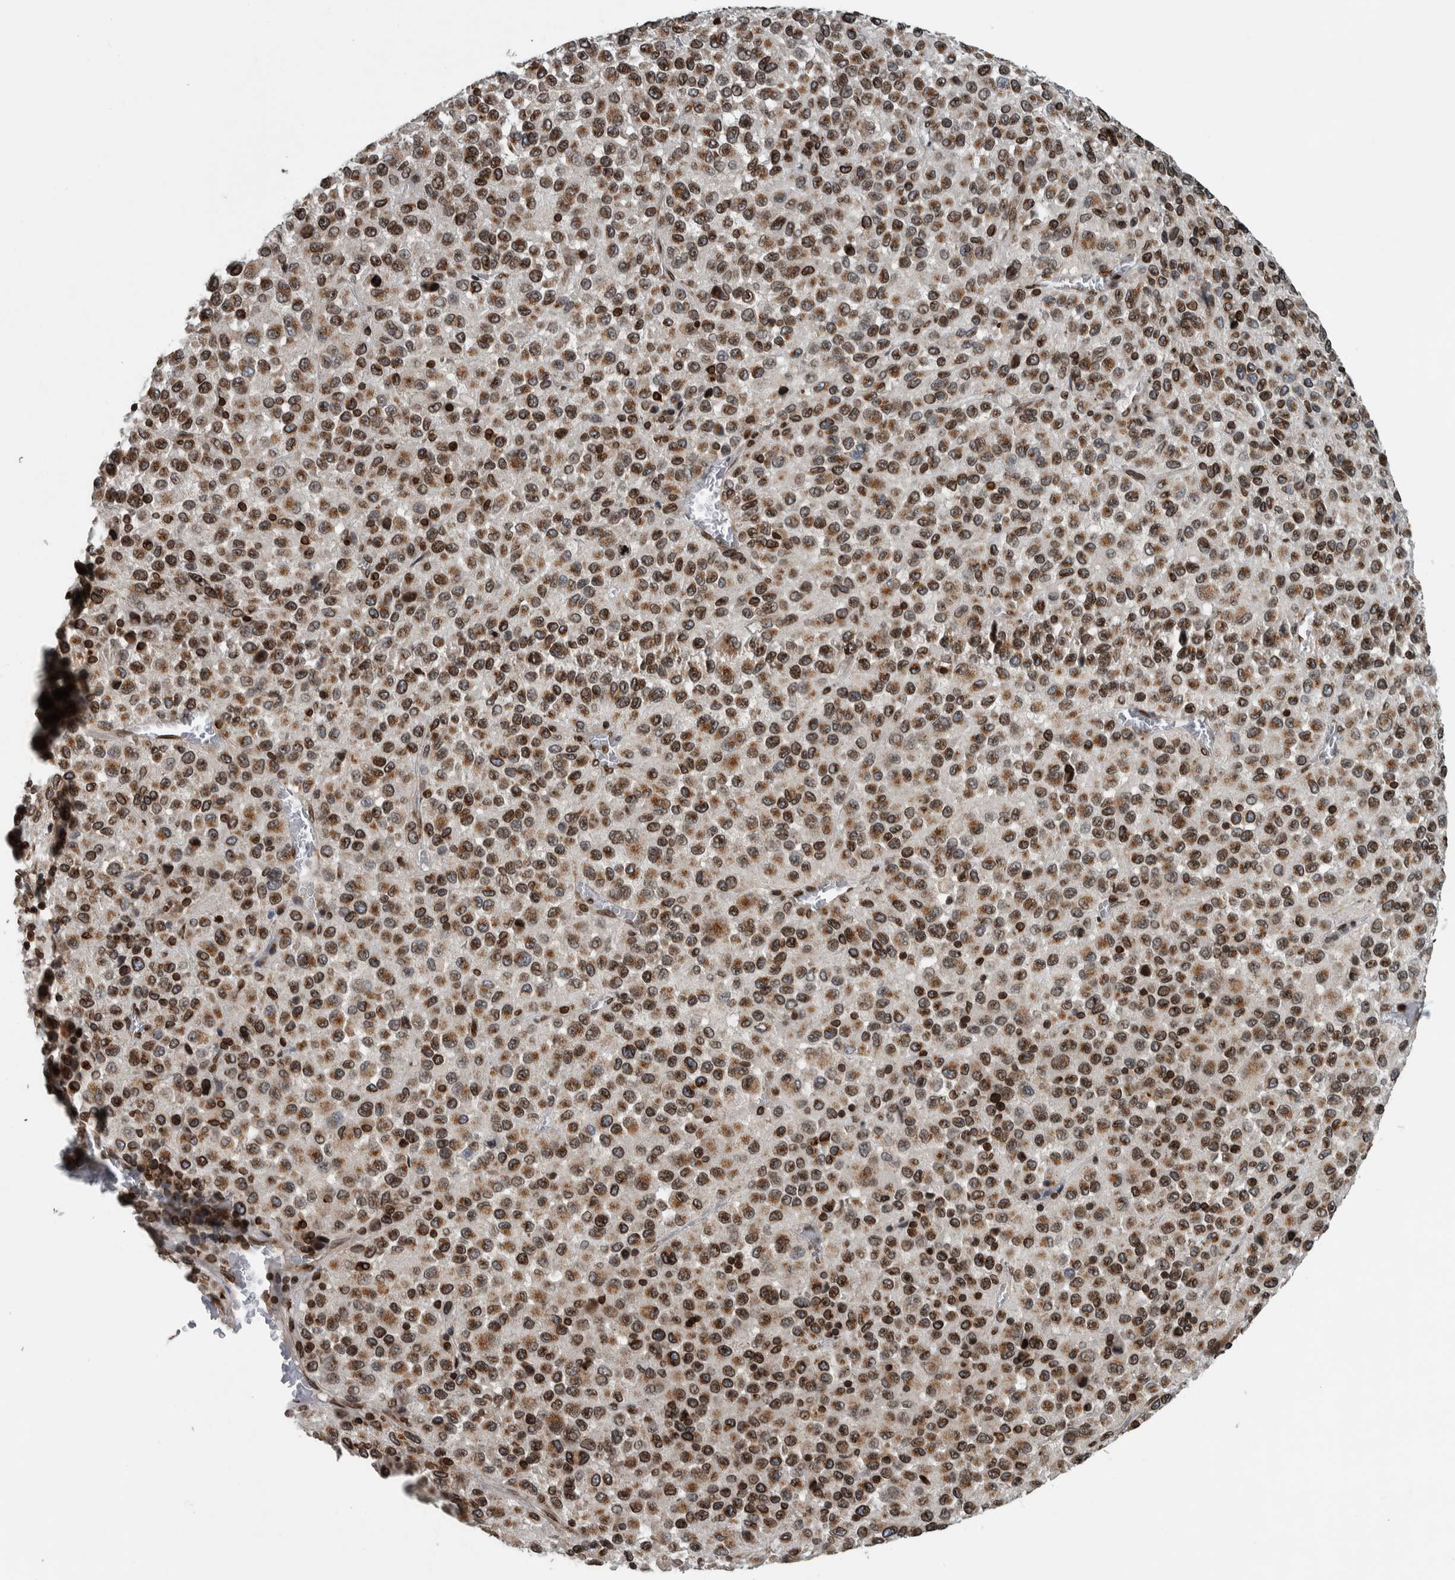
{"staining": {"intensity": "moderate", "quantity": ">75%", "location": "cytoplasmic/membranous,nuclear"}, "tissue": "melanoma", "cell_type": "Tumor cells", "image_type": "cancer", "snomed": [{"axis": "morphology", "description": "Malignant melanoma, Metastatic site"}, {"axis": "topography", "description": "Lung"}], "caption": "Malignant melanoma (metastatic site) was stained to show a protein in brown. There is medium levels of moderate cytoplasmic/membranous and nuclear staining in approximately >75% of tumor cells.", "gene": "FAM135B", "patient": {"sex": "male", "age": 64}}